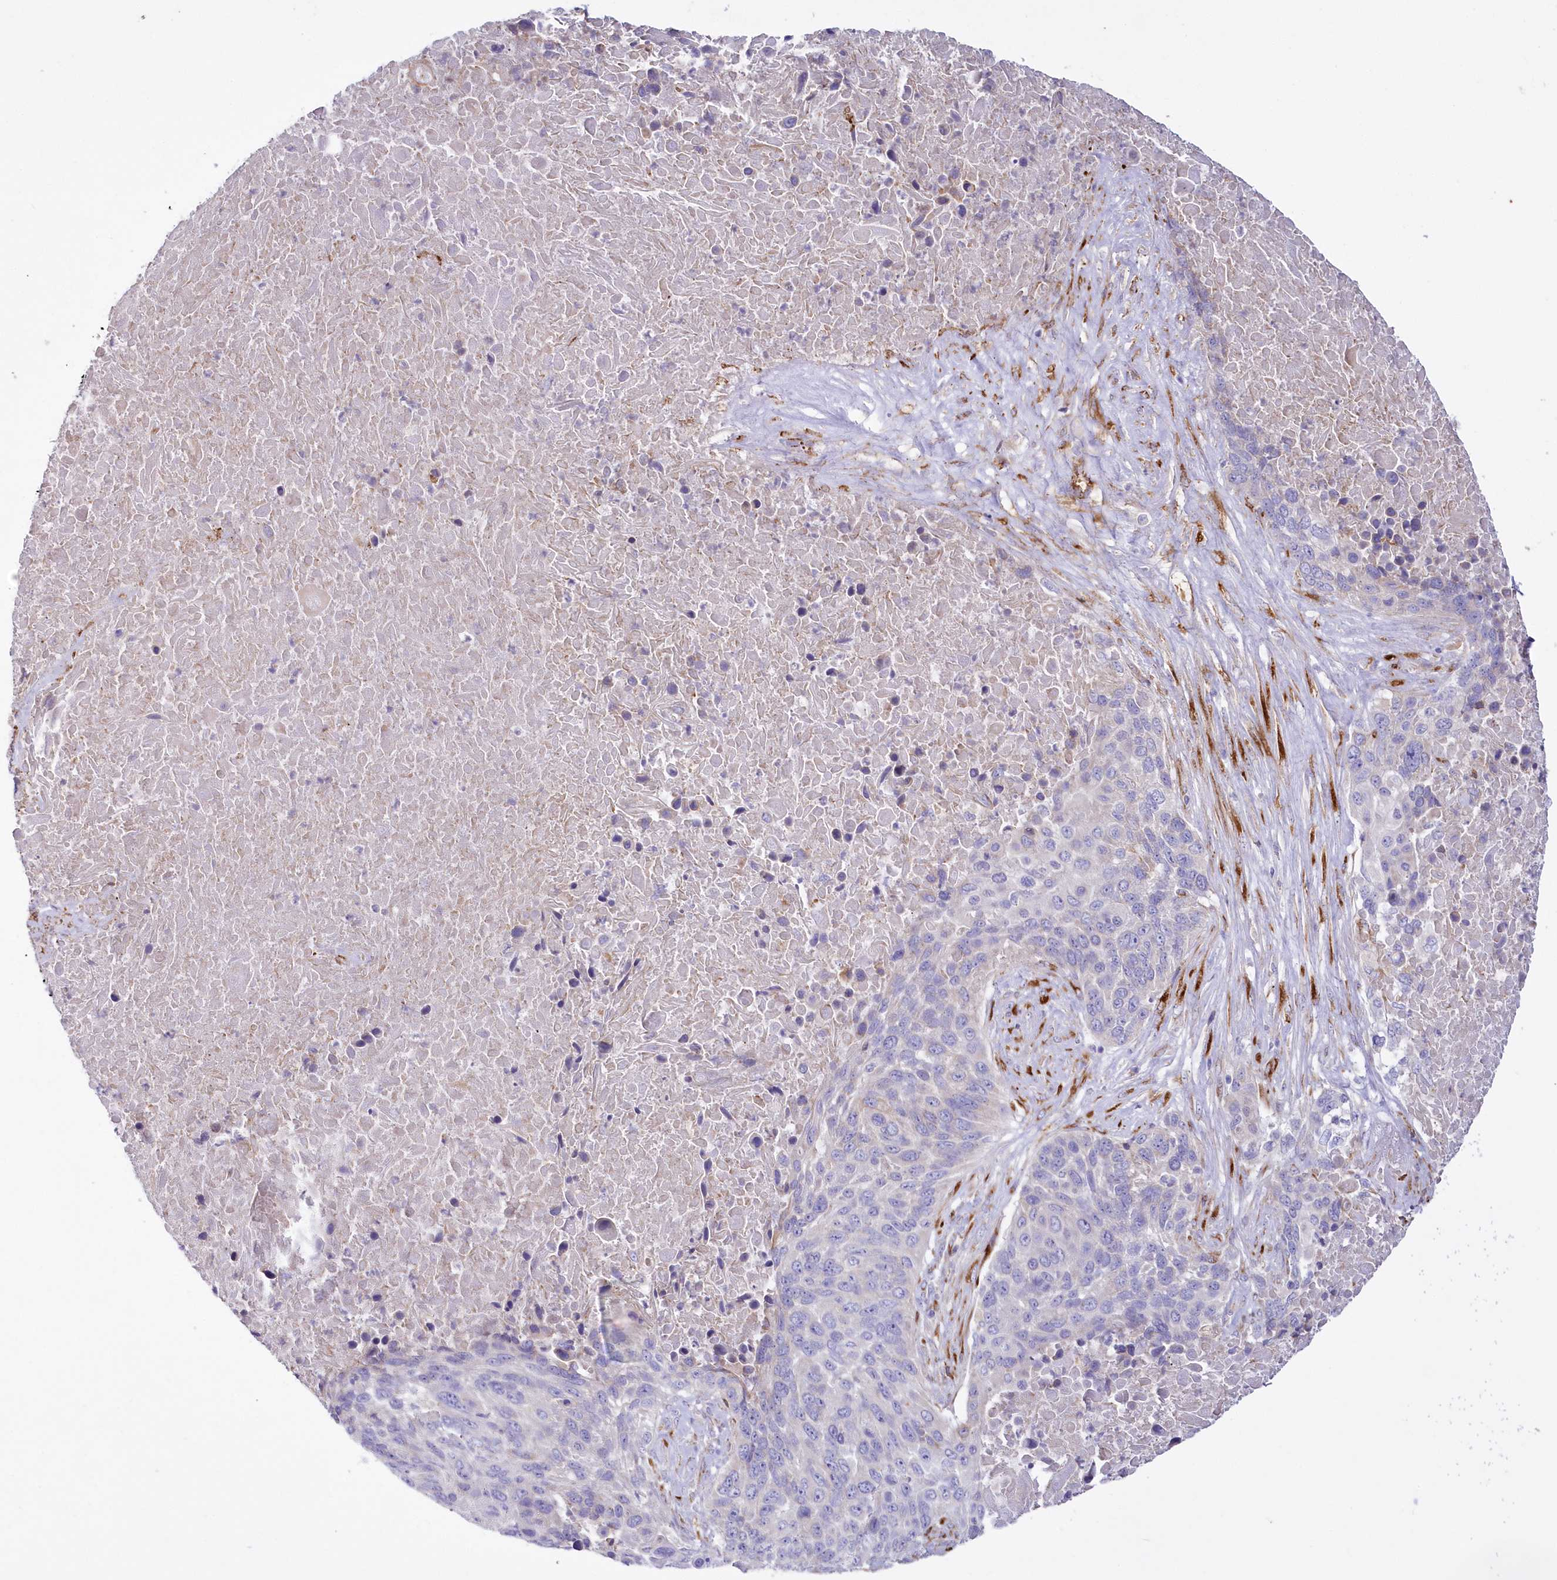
{"staining": {"intensity": "negative", "quantity": "none", "location": "none"}, "tissue": "lung cancer", "cell_type": "Tumor cells", "image_type": "cancer", "snomed": [{"axis": "morphology", "description": "Squamous cell carcinoma, NOS"}, {"axis": "topography", "description": "Lung"}], "caption": "Immunohistochemistry (IHC) micrograph of neoplastic tissue: lung cancer (squamous cell carcinoma) stained with DAB (3,3'-diaminobenzidine) demonstrates no significant protein positivity in tumor cells. (DAB (3,3'-diaminobenzidine) immunohistochemistry, high magnification).", "gene": "ARFGEF3", "patient": {"sex": "male", "age": 66}}